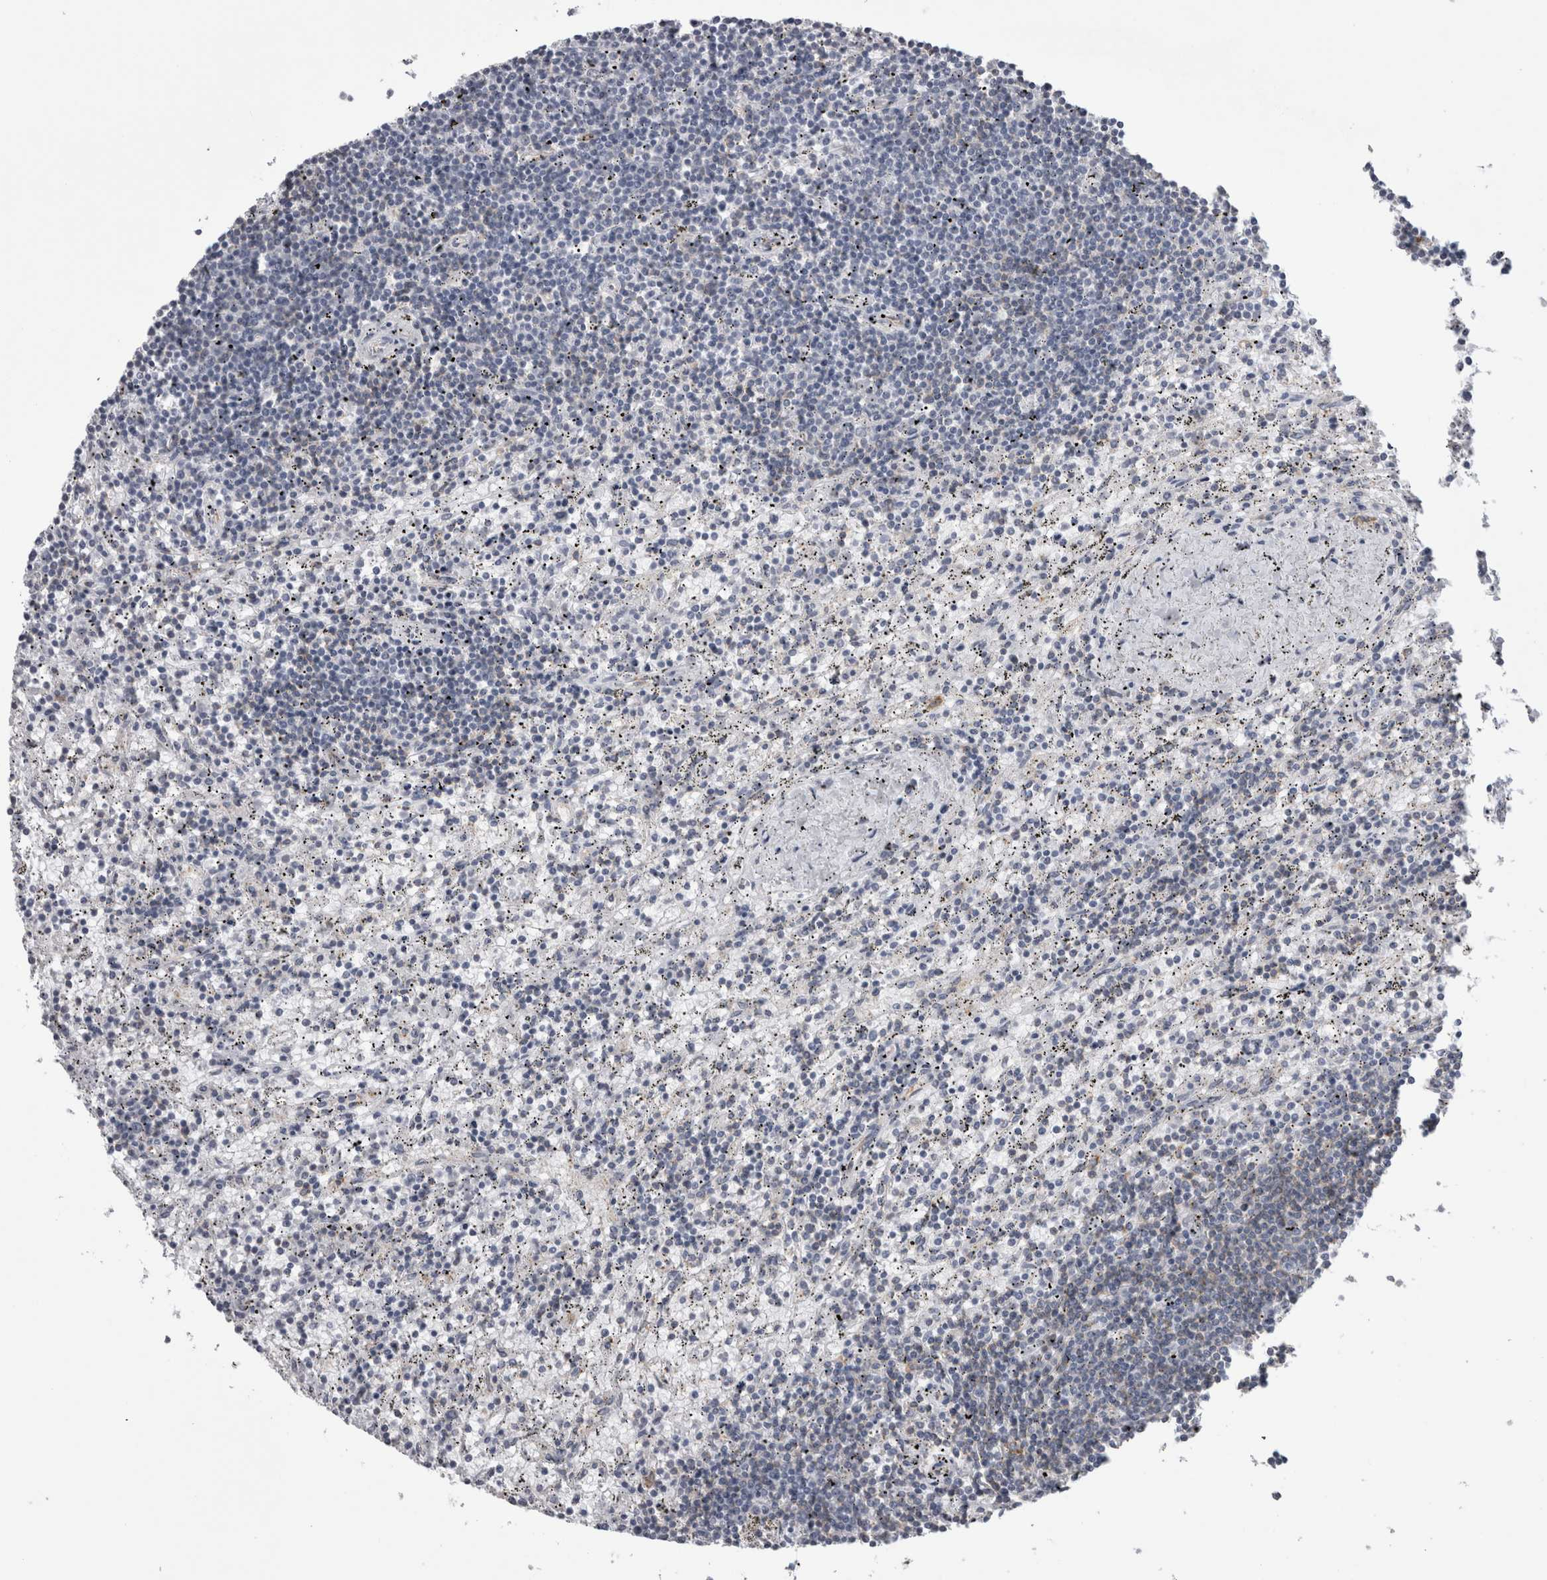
{"staining": {"intensity": "negative", "quantity": "none", "location": "none"}, "tissue": "lymphoma", "cell_type": "Tumor cells", "image_type": "cancer", "snomed": [{"axis": "morphology", "description": "Malignant lymphoma, non-Hodgkin's type, Low grade"}, {"axis": "topography", "description": "Spleen"}], "caption": "This is an IHC micrograph of human lymphoma. There is no staining in tumor cells.", "gene": "ATXN3", "patient": {"sex": "male", "age": 76}}